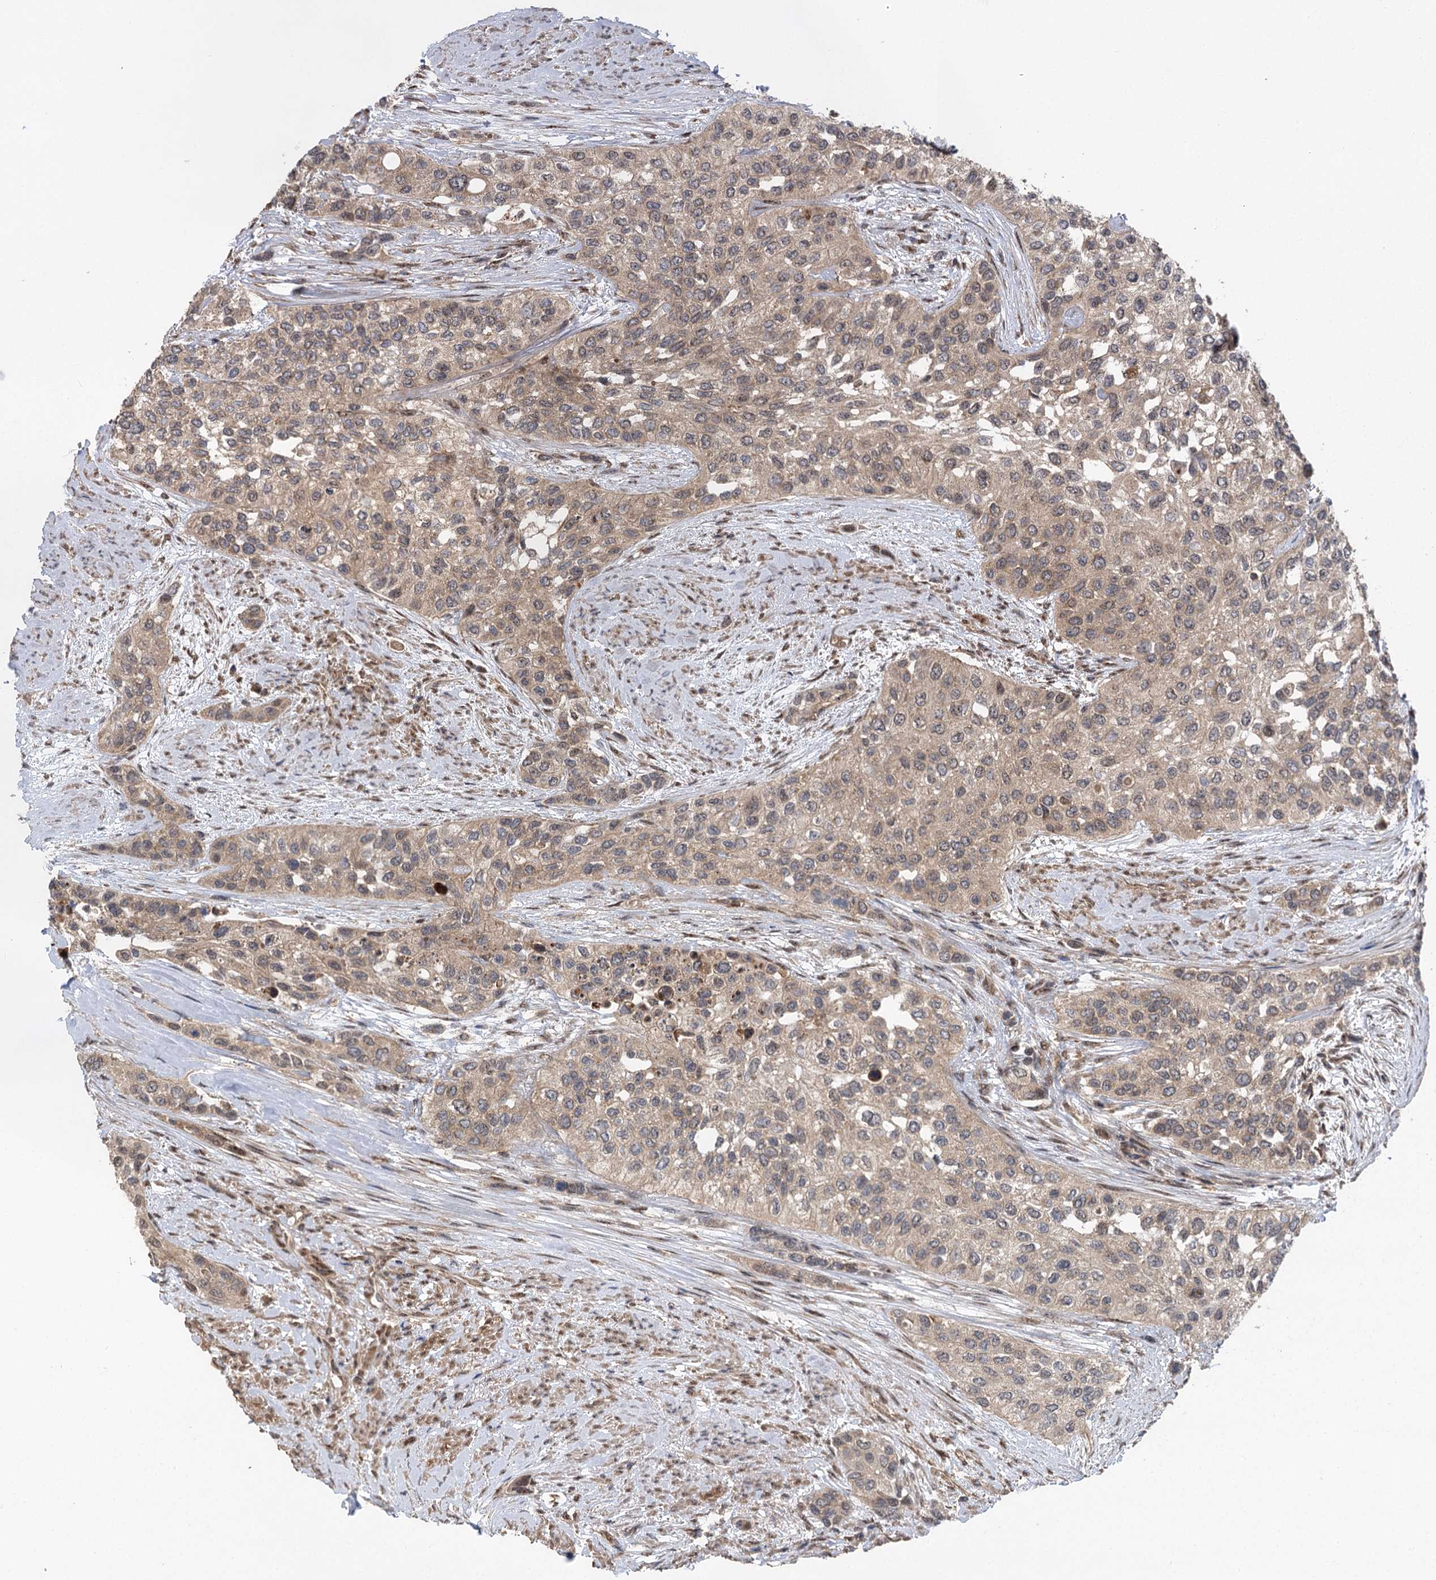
{"staining": {"intensity": "weak", "quantity": "25%-75%", "location": "cytoplasmic/membranous"}, "tissue": "urothelial cancer", "cell_type": "Tumor cells", "image_type": "cancer", "snomed": [{"axis": "morphology", "description": "Normal tissue, NOS"}, {"axis": "morphology", "description": "Urothelial carcinoma, High grade"}, {"axis": "topography", "description": "Vascular tissue"}, {"axis": "topography", "description": "Urinary bladder"}], "caption": "High-grade urothelial carcinoma stained with a brown dye exhibits weak cytoplasmic/membranous positive expression in approximately 25%-75% of tumor cells.", "gene": "C12orf4", "patient": {"sex": "female", "age": 56}}